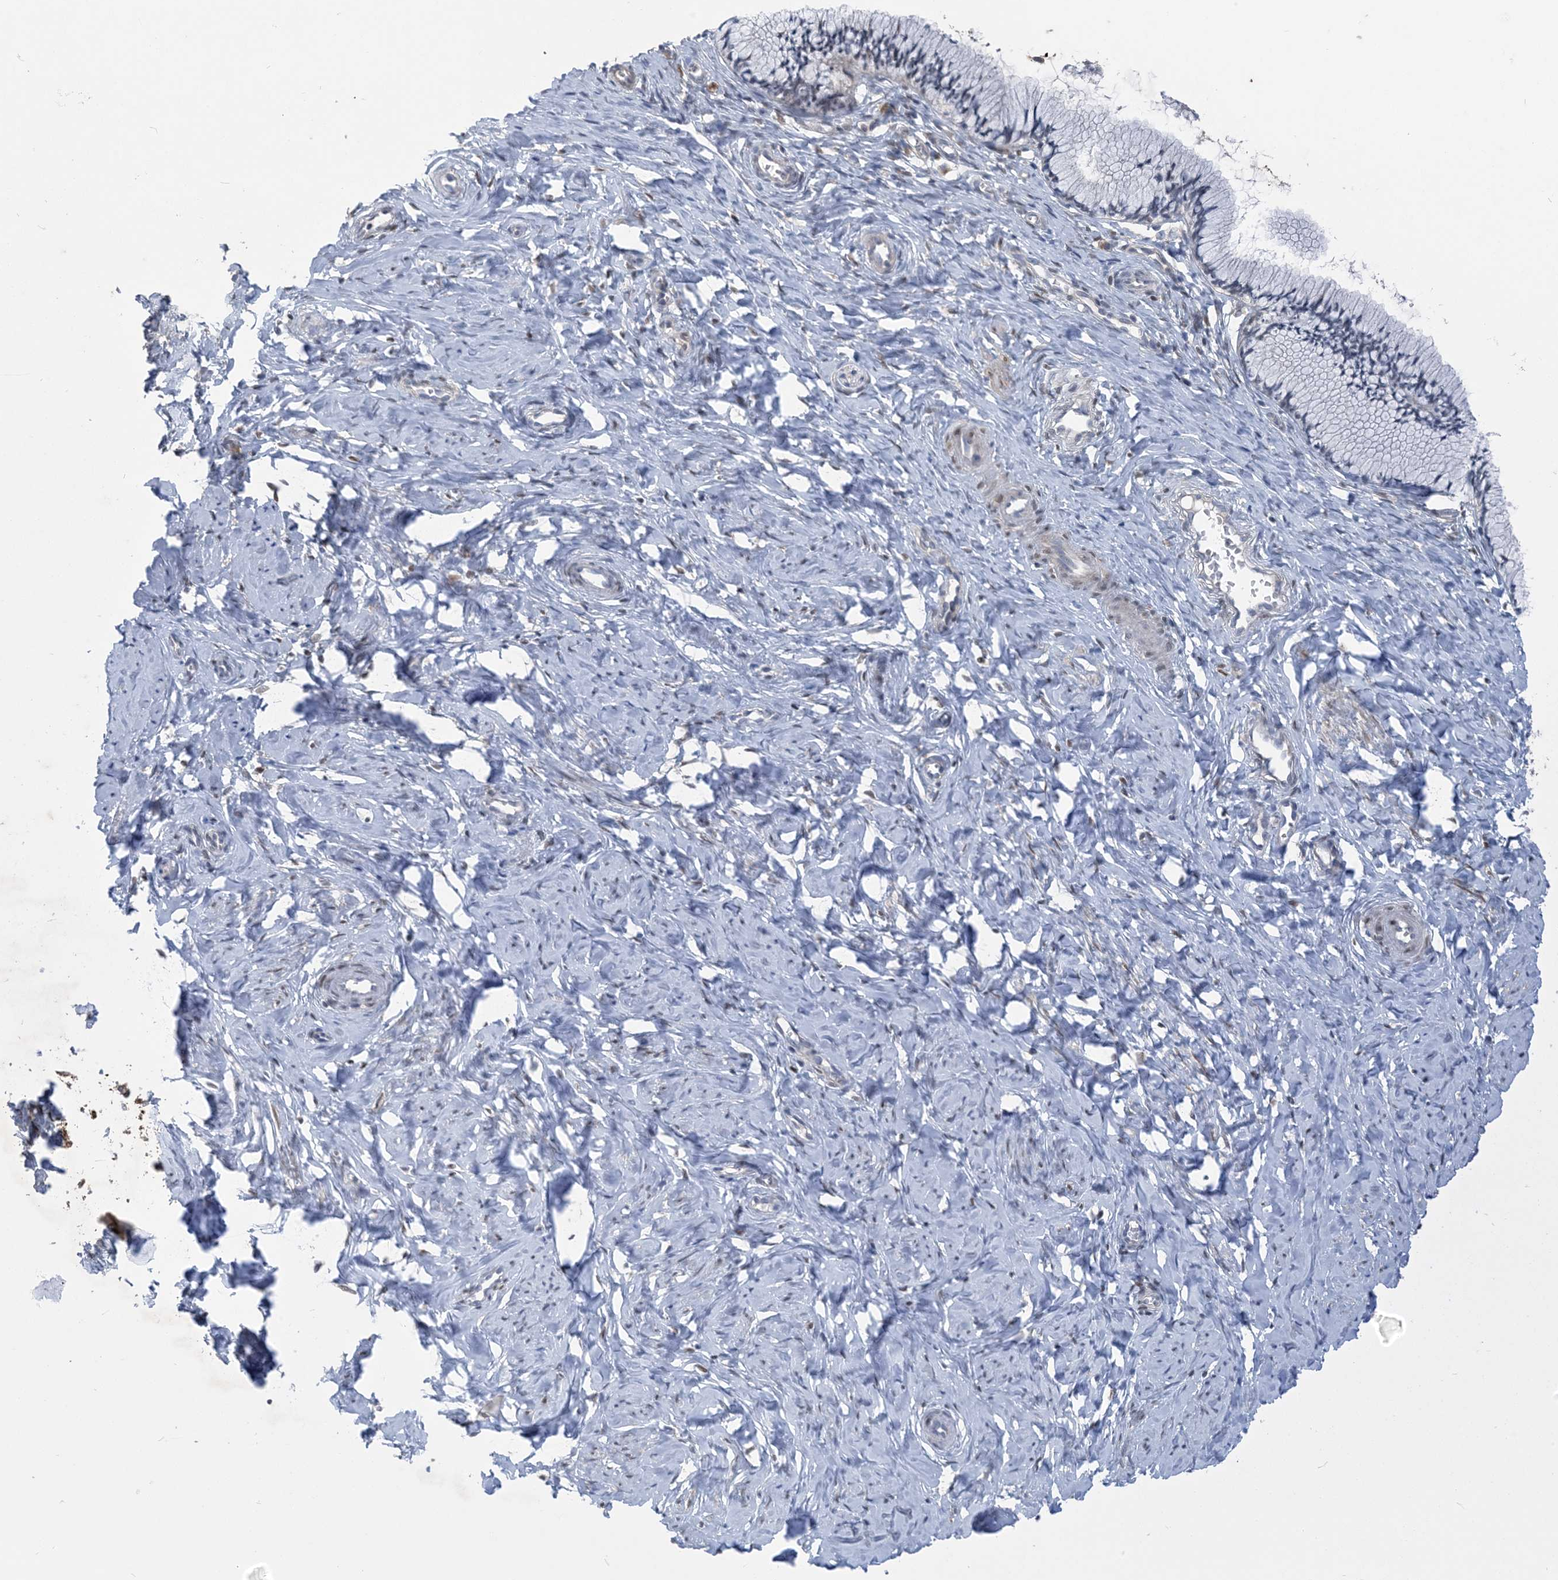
{"staining": {"intensity": "negative", "quantity": "none", "location": "none"}, "tissue": "cervix", "cell_type": "Glandular cells", "image_type": "normal", "snomed": [{"axis": "morphology", "description": "Normal tissue, NOS"}, {"axis": "topography", "description": "Cervix"}], "caption": "DAB immunohistochemical staining of unremarkable human cervix reveals no significant staining in glandular cells.", "gene": "ZC3H12A", "patient": {"sex": "female", "age": 27}}